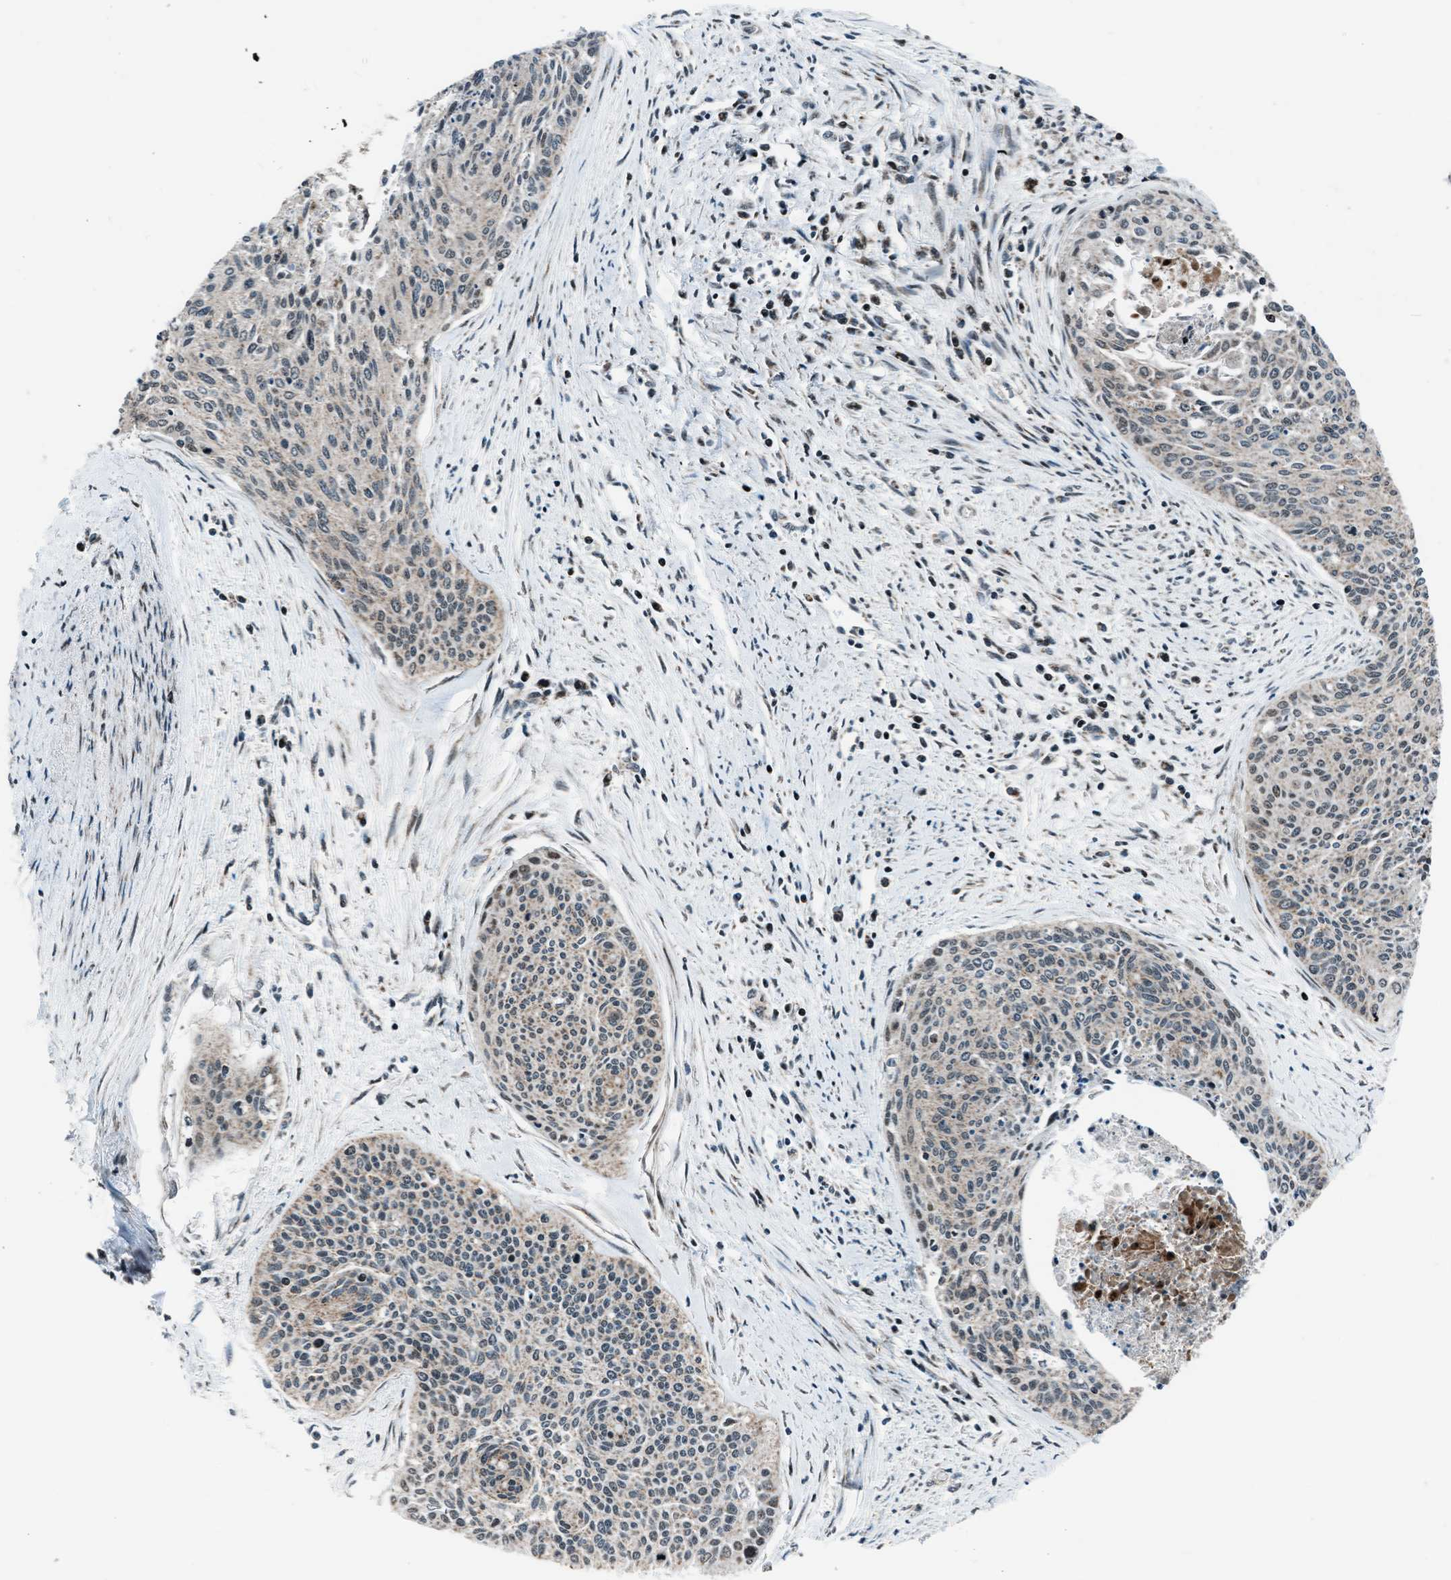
{"staining": {"intensity": "moderate", "quantity": "25%-75%", "location": "cytoplasmic/membranous,nuclear"}, "tissue": "cervical cancer", "cell_type": "Tumor cells", "image_type": "cancer", "snomed": [{"axis": "morphology", "description": "Squamous cell carcinoma, NOS"}, {"axis": "topography", "description": "Cervix"}], "caption": "Immunohistochemical staining of cervical cancer shows medium levels of moderate cytoplasmic/membranous and nuclear protein expression in approximately 25%-75% of tumor cells.", "gene": "MORC3", "patient": {"sex": "female", "age": 55}}